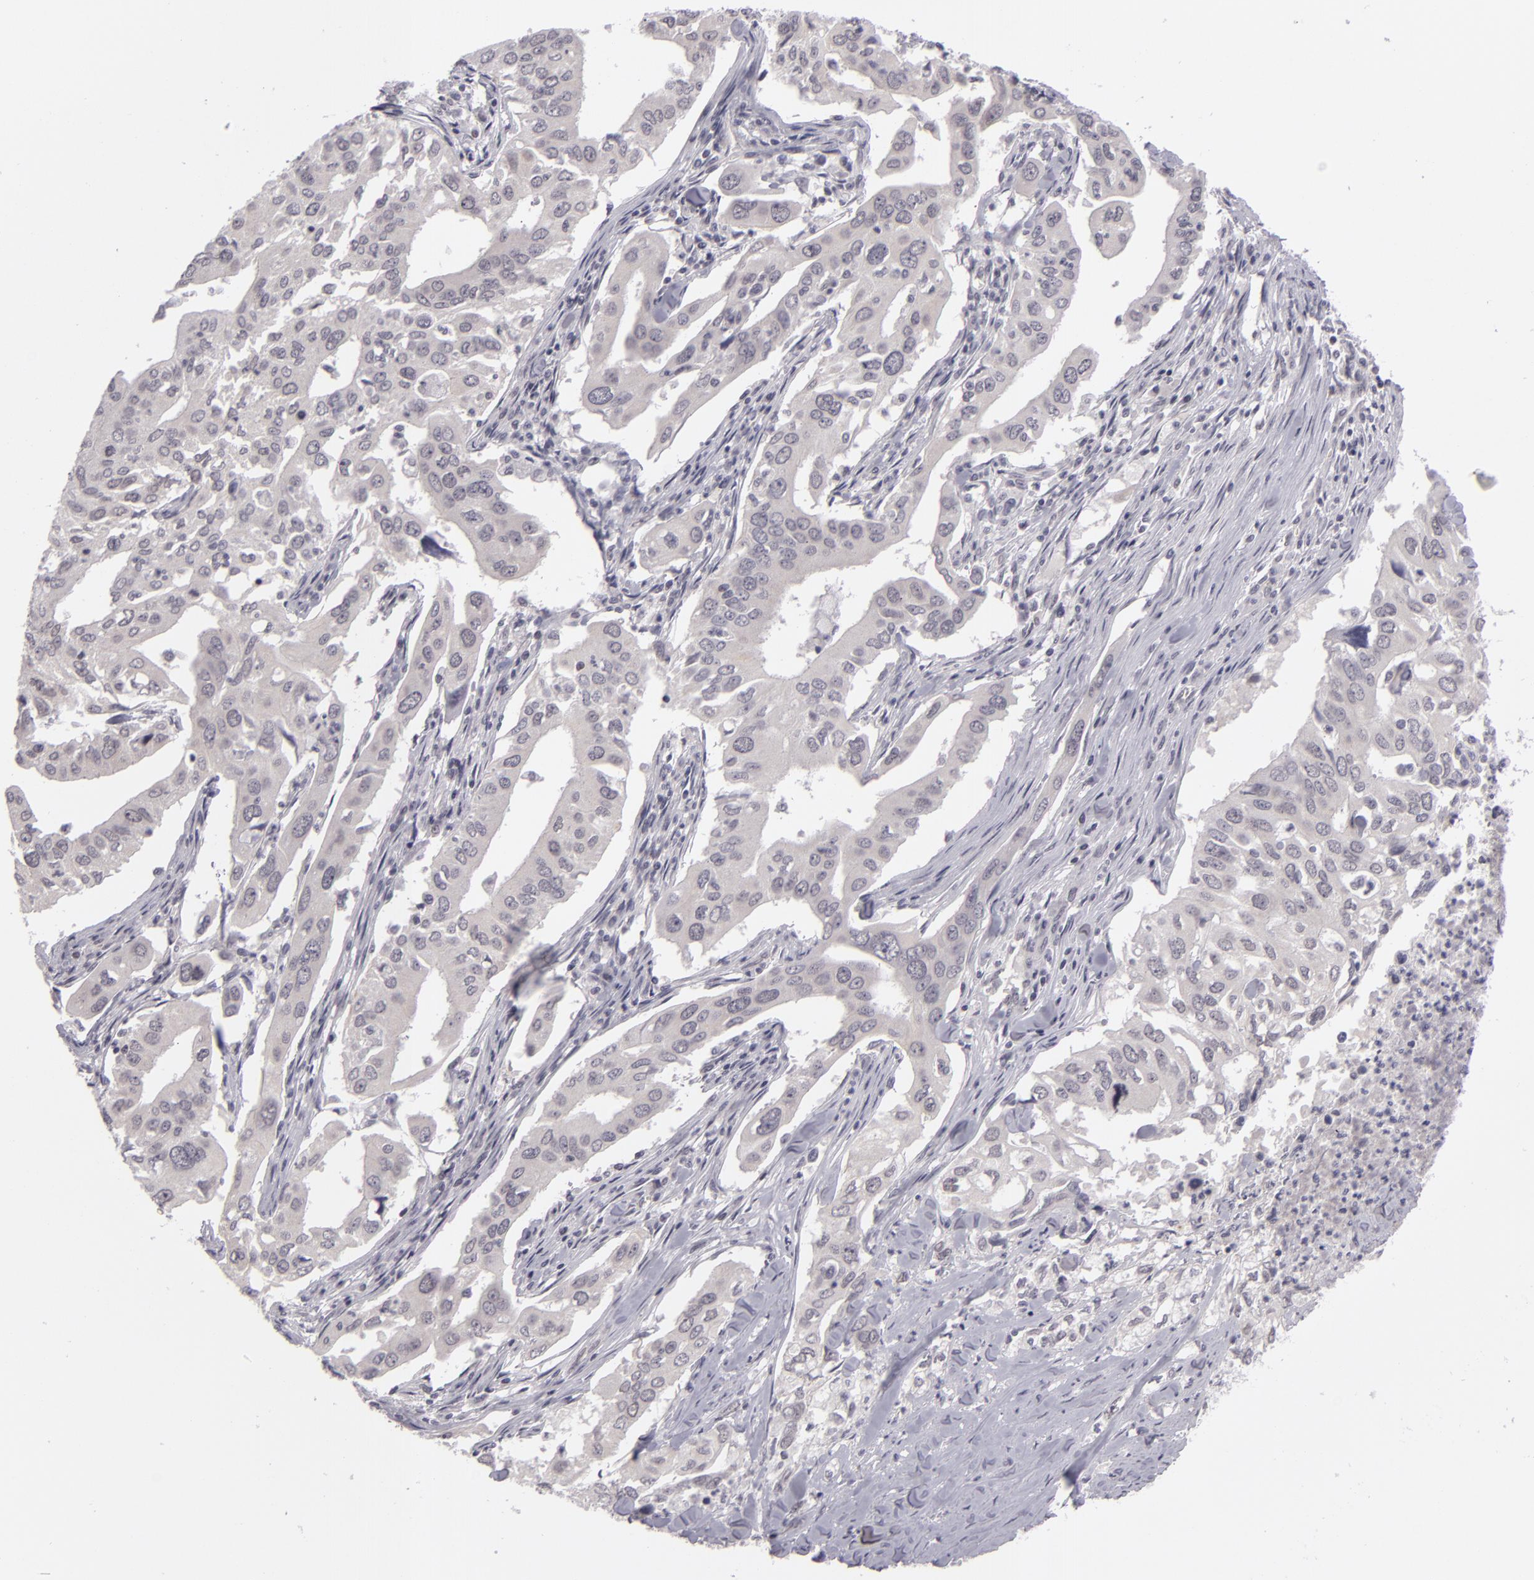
{"staining": {"intensity": "negative", "quantity": "none", "location": "none"}, "tissue": "lung cancer", "cell_type": "Tumor cells", "image_type": "cancer", "snomed": [{"axis": "morphology", "description": "Adenocarcinoma, NOS"}, {"axis": "topography", "description": "Lung"}], "caption": "Tumor cells show no significant protein staining in adenocarcinoma (lung).", "gene": "ZNF205", "patient": {"sex": "male", "age": 48}}